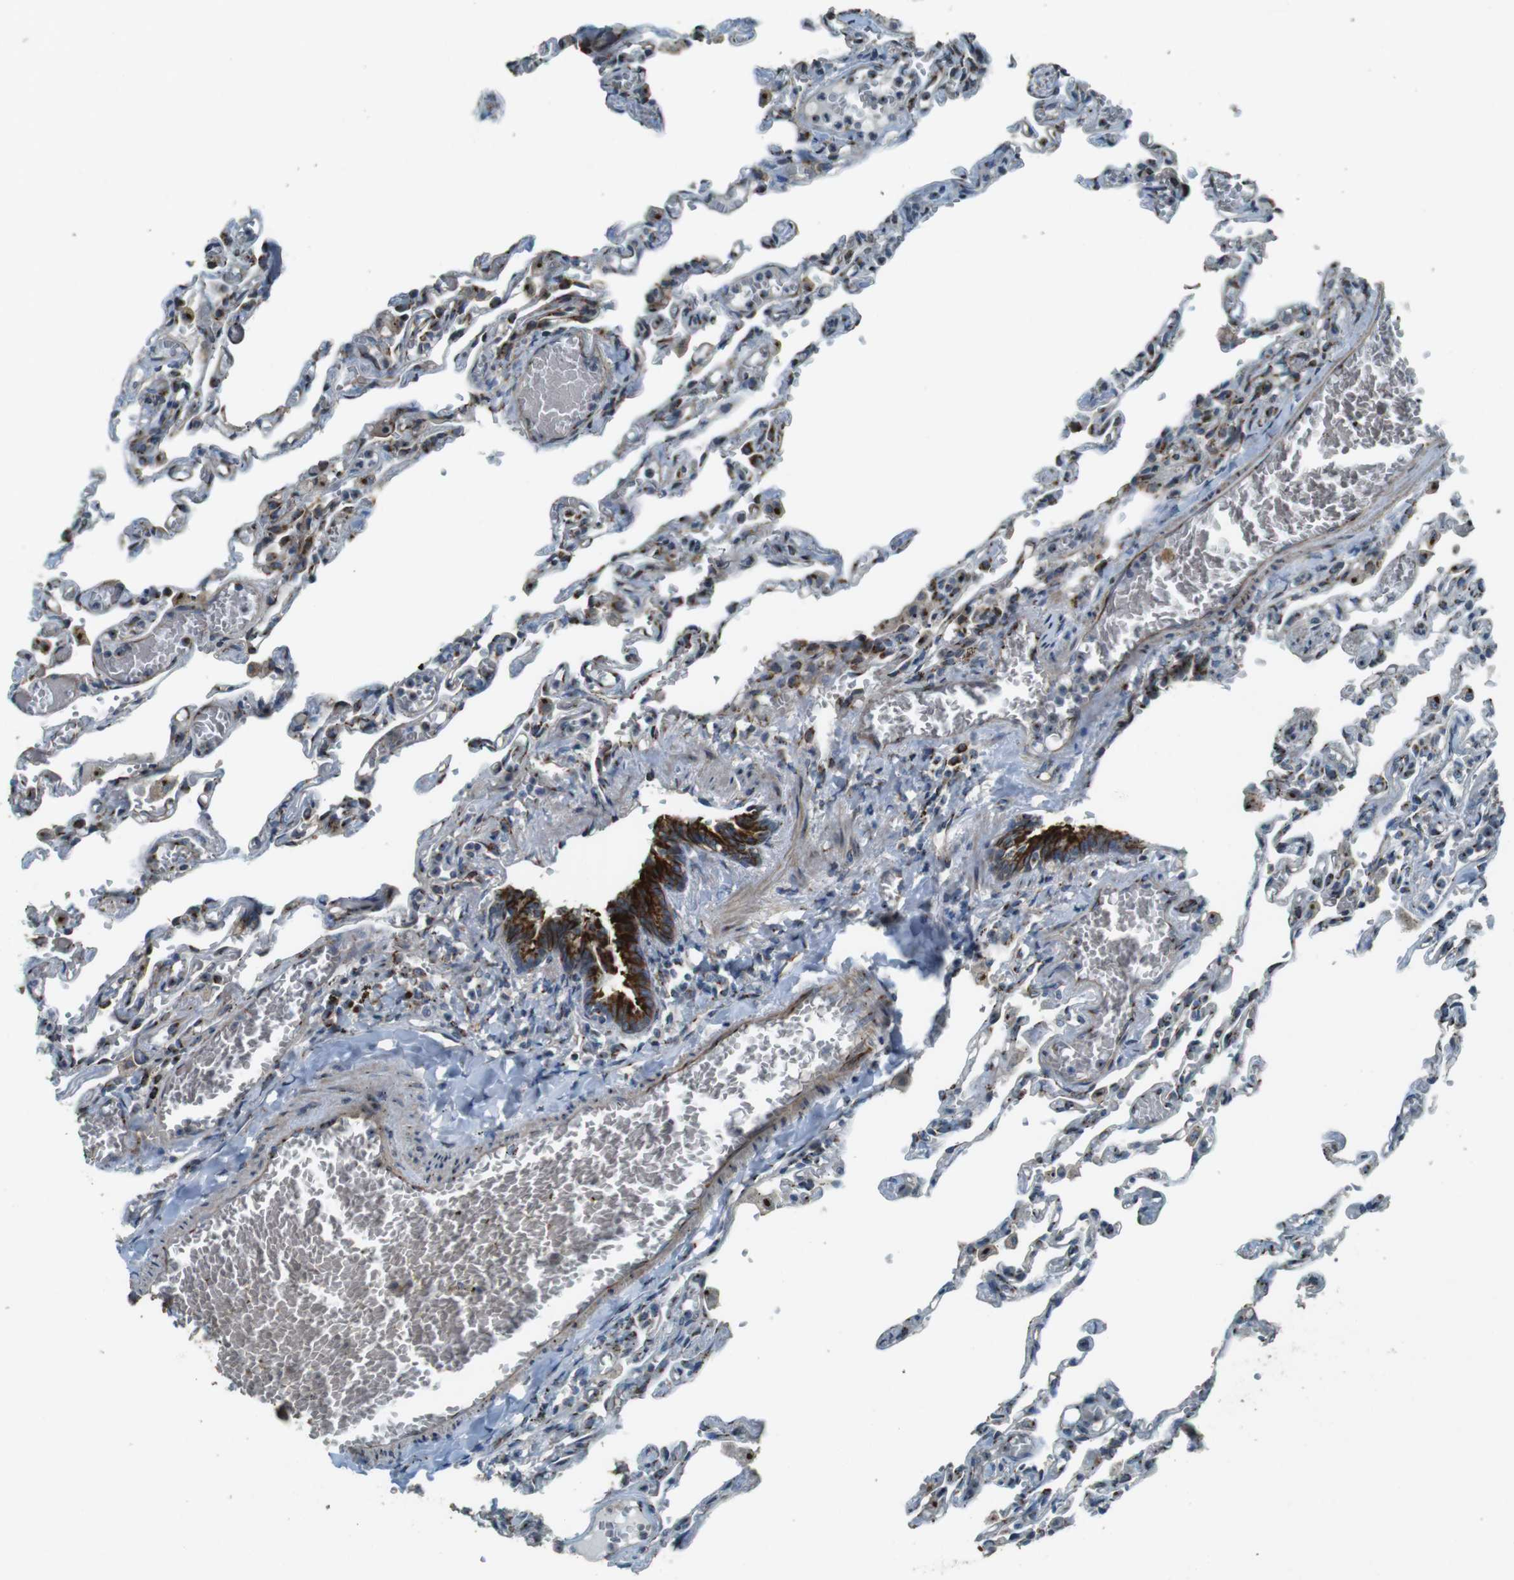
{"staining": {"intensity": "moderate", "quantity": "25%-75%", "location": "cytoplasmic/membranous"}, "tissue": "lung", "cell_type": "Alveolar cells", "image_type": "normal", "snomed": [{"axis": "morphology", "description": "Normal tissue, NOS"}, {"axis": "topography", "description": "Lung"}], "caption": "This photomicrograph shows IHC staining of benign human lung, with medium moderate cytoplasmic/membranous expression in about 25%-75% of alveolar cells.", "gene": "TMEM115", "patient": {"sex": "male", "age": 21}}